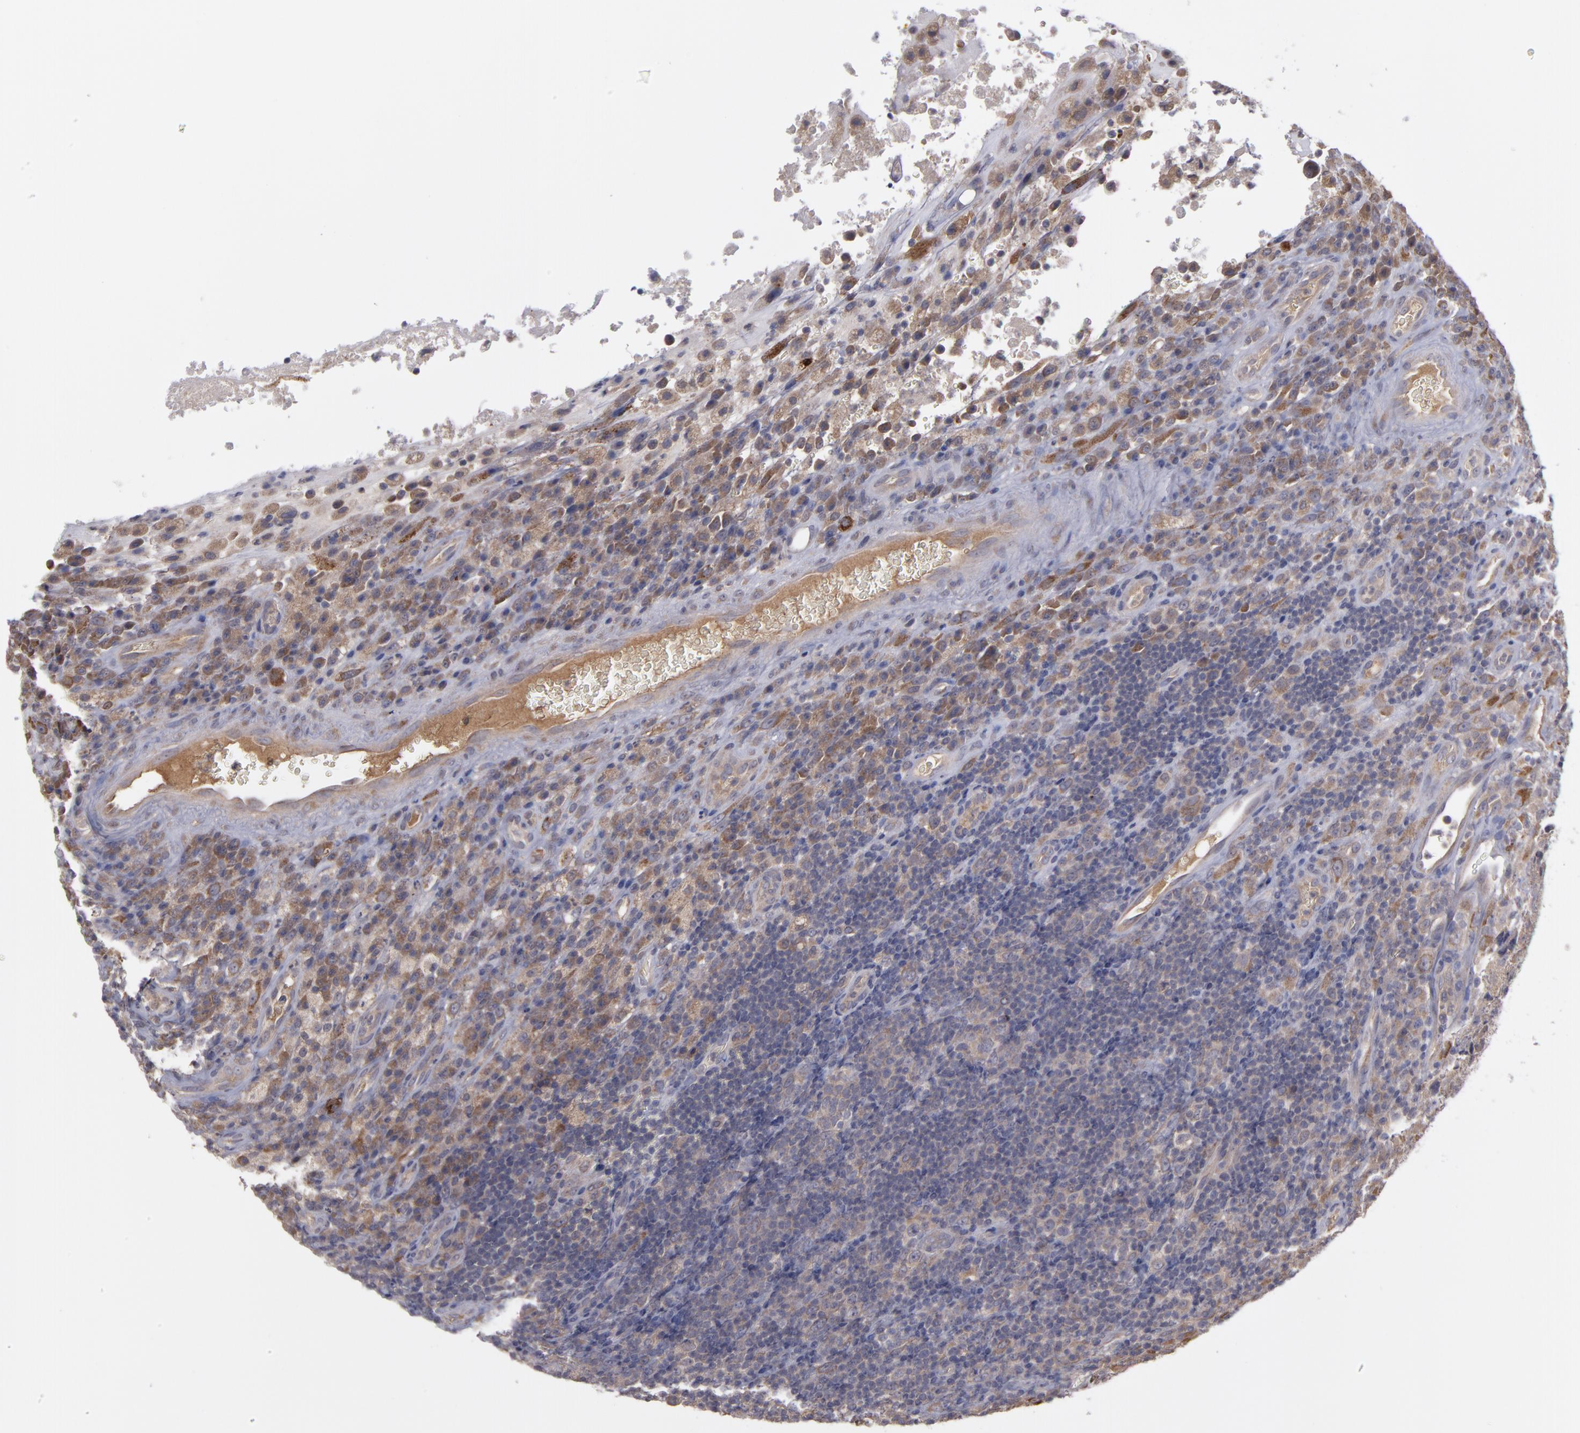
{"staining": {"intensity": "moderate", "quantity": ">75%", "location": "cytoplasmic/membranous"}, "tissue": "testis cancer", "cell_type": "Tumor cells", "image_type": "cancer", "snomed": [{"axis": "morphology", "description": "Necrosis, NOS"}, {"axis": "morphology", "description": "Carcinoma, Embryonal, NOS"}, {"axis": "topography", "description": "Testis"}], "caption": "A photomicrograph showing moderate cytoplasmic/membranous staining in approximately >75% of tumor cells in embryonal carcinoma (testis), as visualized by brown immunohistochemical staining.", "gene": "MMP11", "patient": {"sex": "male", "age": 19}}